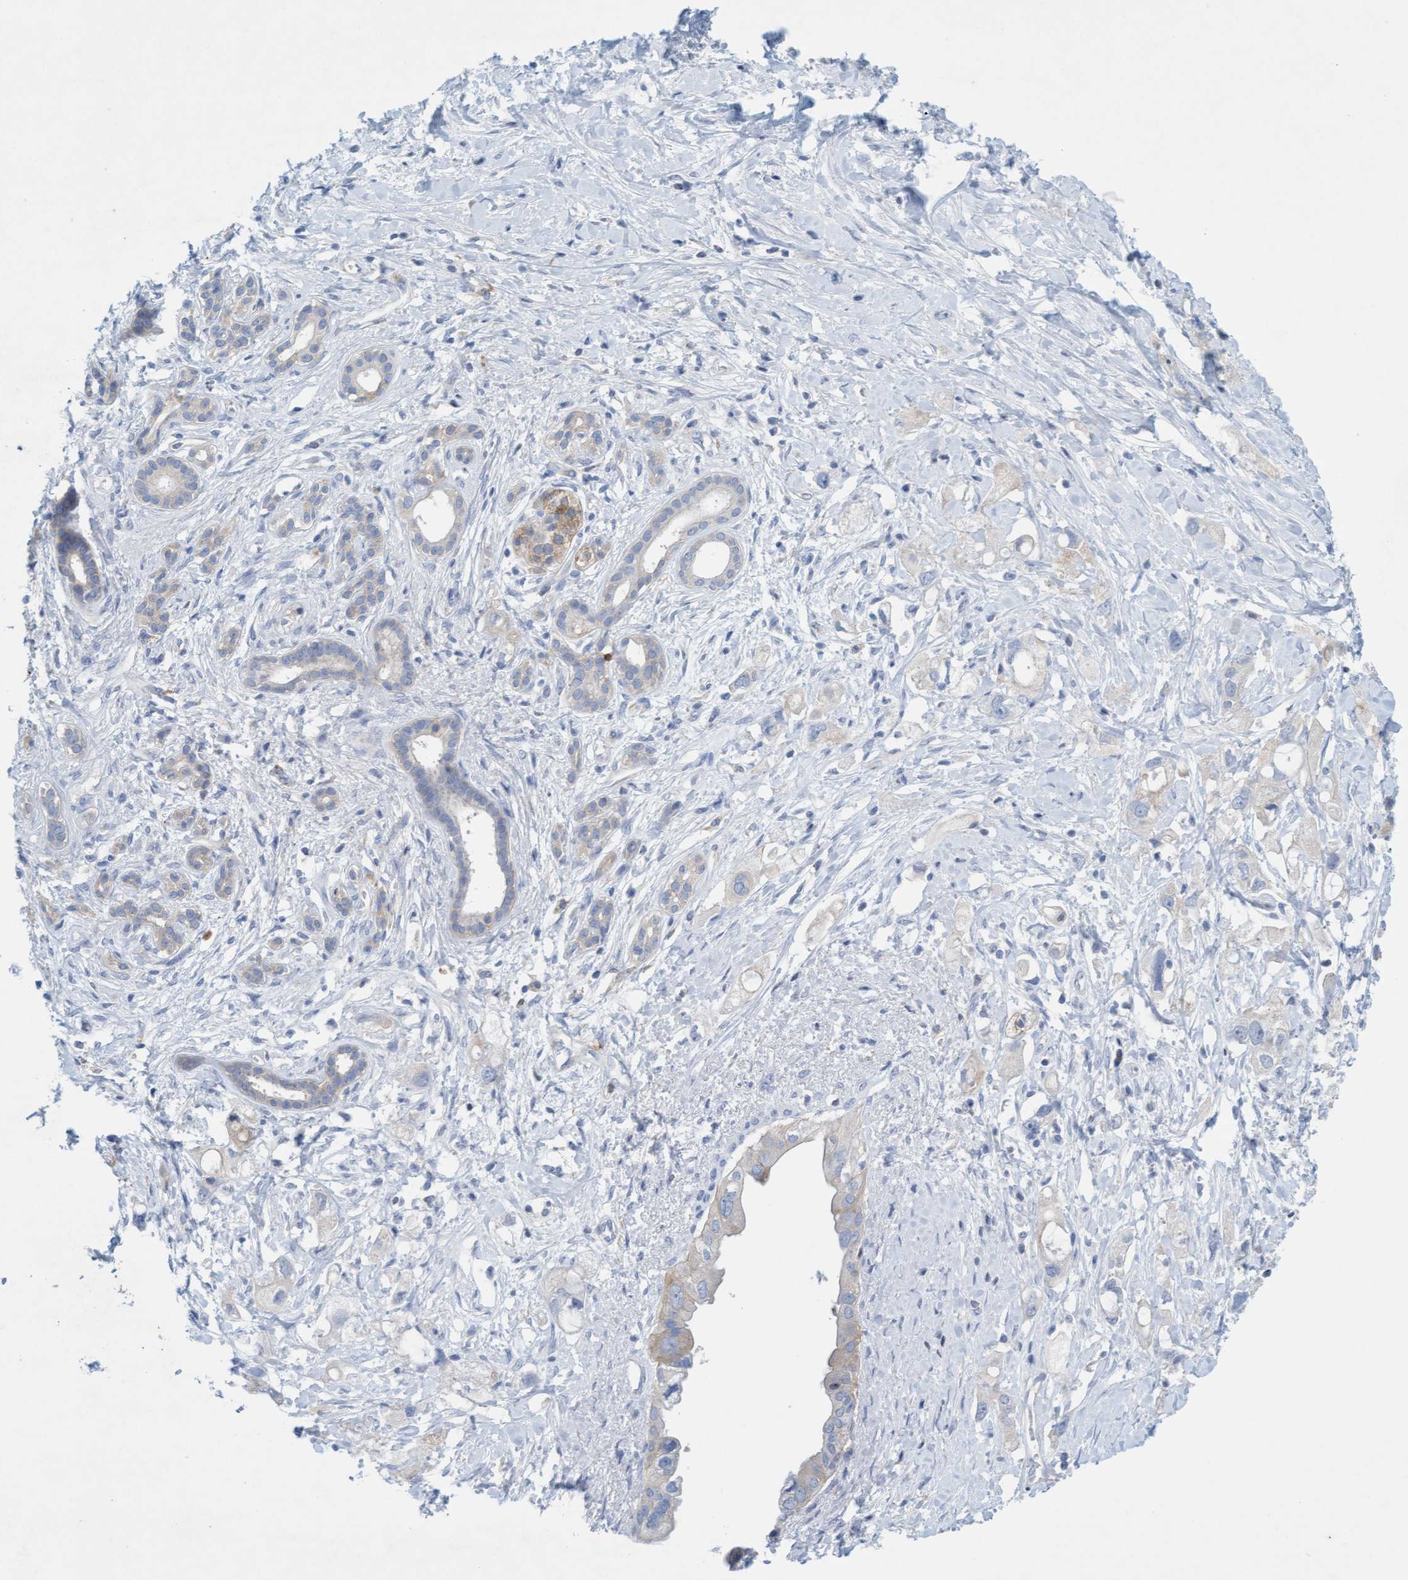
{"staining": {"intensity": "weak", "quantity": "<25%", "location": "cytoplasmic/membranous"}, "tissue": "pancreatic cancer", "cell_type": "Tumor cells", "image_type": "cancer", "snomed": [{"axis": "morphology", "description": "Adenocarcinoma, NOS"}, {"axis": "topography", "description": "Pancreas"}], "caption": "DAB (3,3'-diaminobenzidine) immunohistochemical staining of human pancreatic adenocarcinoma reveals no significant expression in tumor cells.", "gene": "SIGIRR", "patient": {"sex": "female", "age": 56}}